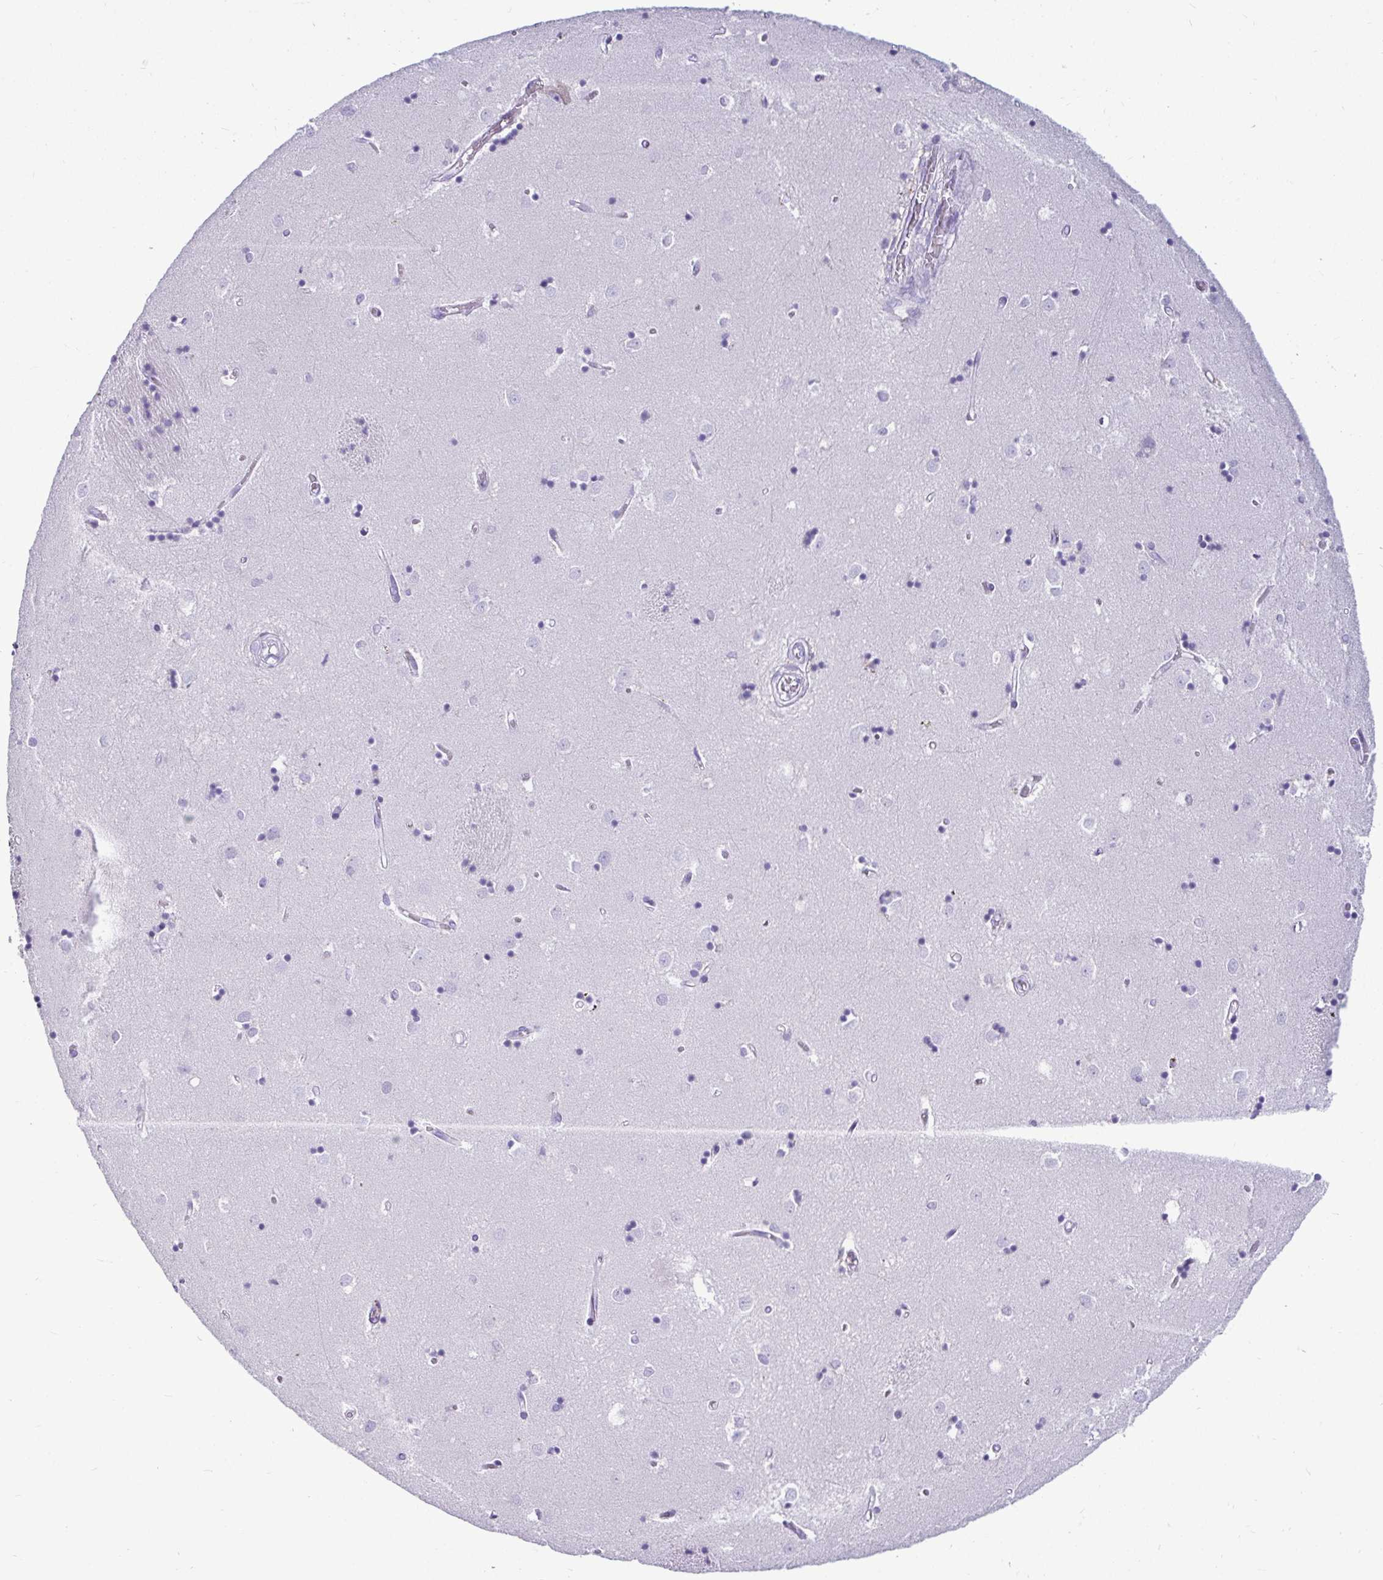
{"staining": {"intensity": "negative", "quantity": "none", "location": "none"}, "tissue": "caudate", "cell_type": "Glial cells", "image_type": "normal", "snomed": [{"axis": "morphology", "description": "Normal tissue, NOS"}, {"axis": "topography", "description": "Lateral ventricle wall"}], "caption": "Histopathology image shows no protein expression in glial cells of benign caudate. (Brightfield microscopy of DAB IHC at high magnification).", "gene": "CTSZ", "patient": {"sex": "male", "age": 54}}